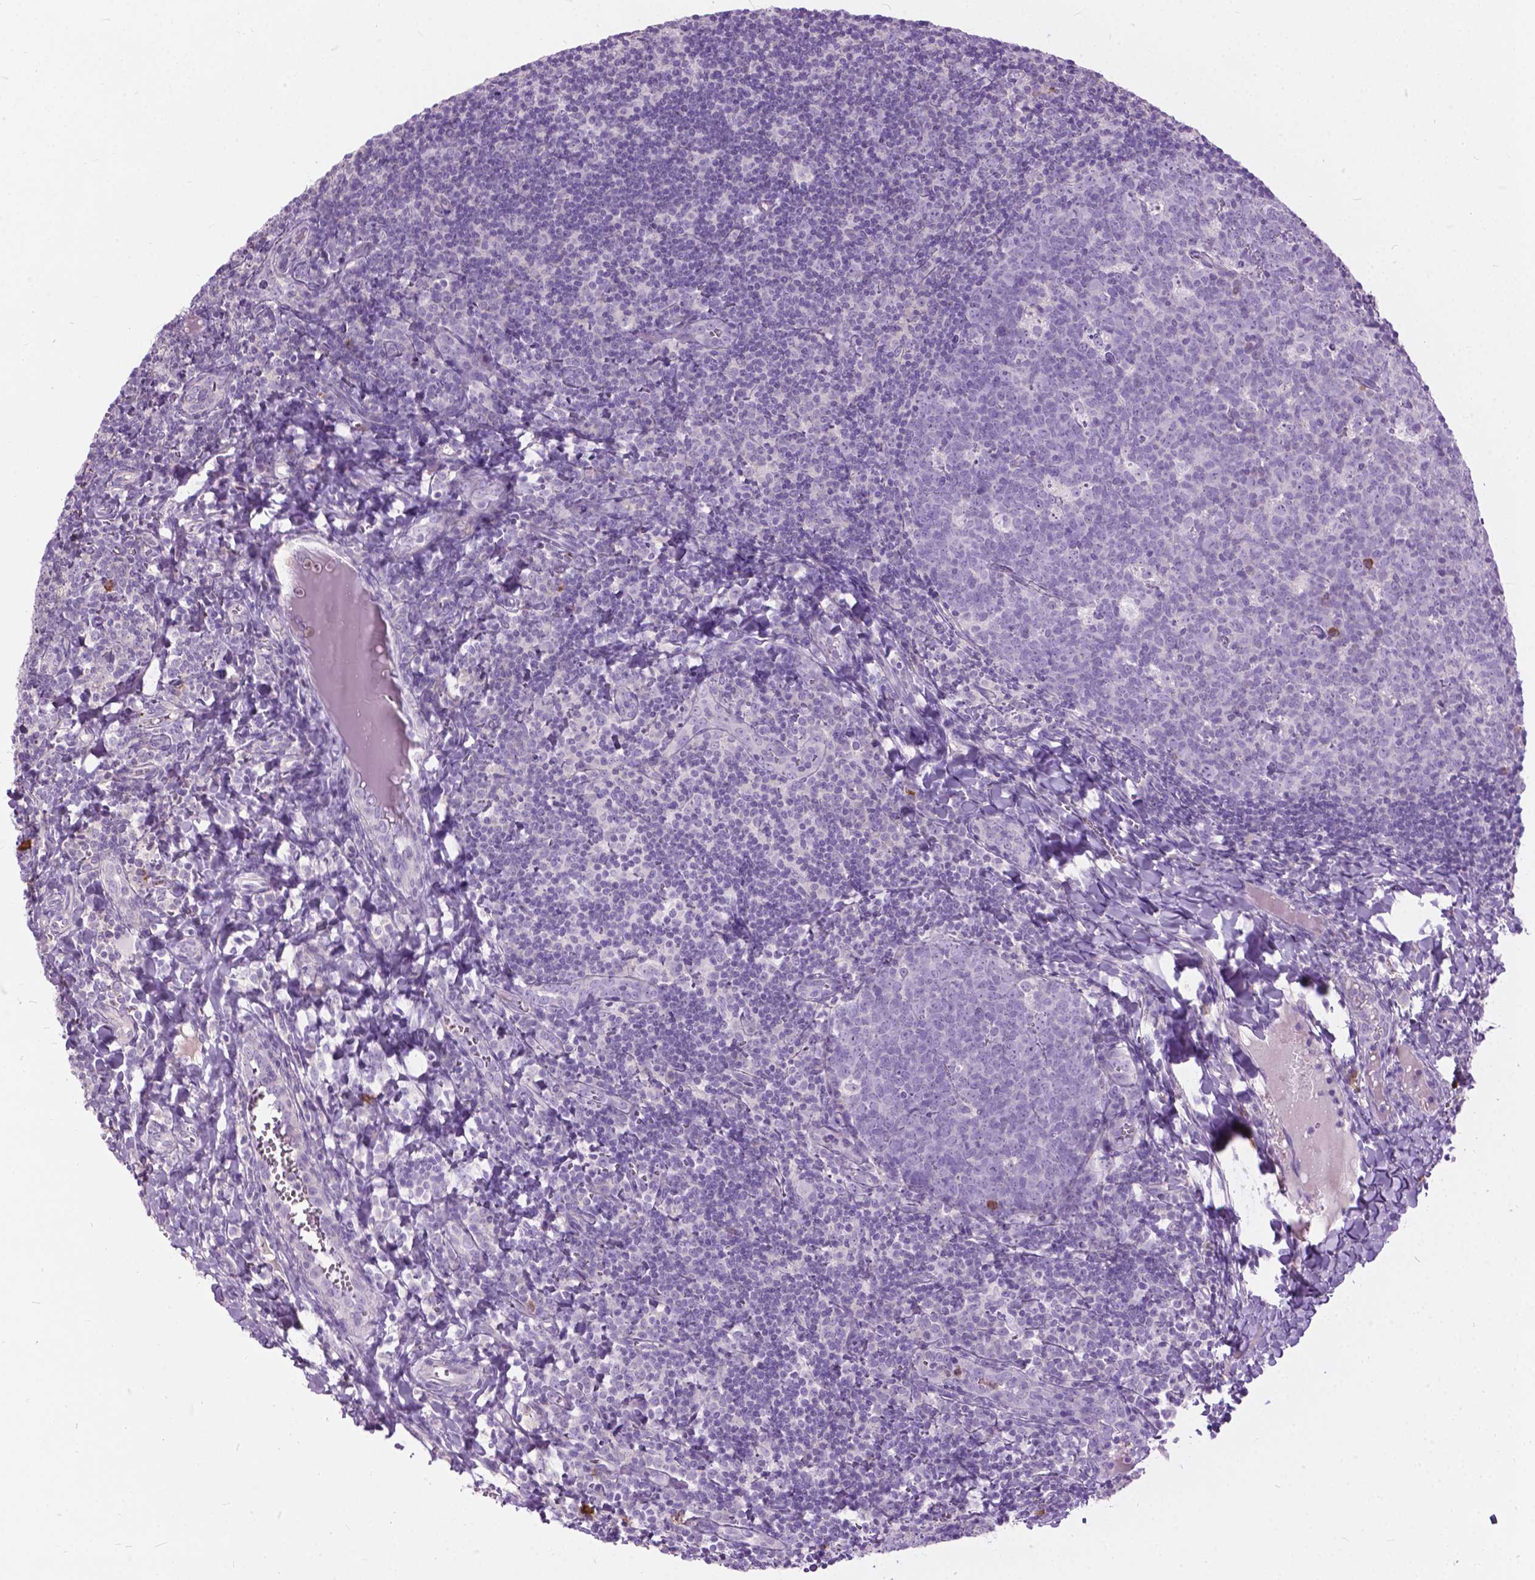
{"staining": {"intensity": "negative", "quantity": "none", "location": "none"}, "tissue": "lymph node", "cell_type": "Germinal center cells", "image_type": "normal", "snomed": [{"axis": "morphology", "description": "Normal tissue, NOS"}, {"axis": "topography", "description": "Lymph node"}], "caption": "Immunohistochemistry of unremarkable lymph node reveals no expression in germinal center cells. (DAB immunohistochemistry (IHC) visualized using brightfield microscopy, high magnification).", "gene": "PRR35", "patient": {"sex": "female", "age": 21}}